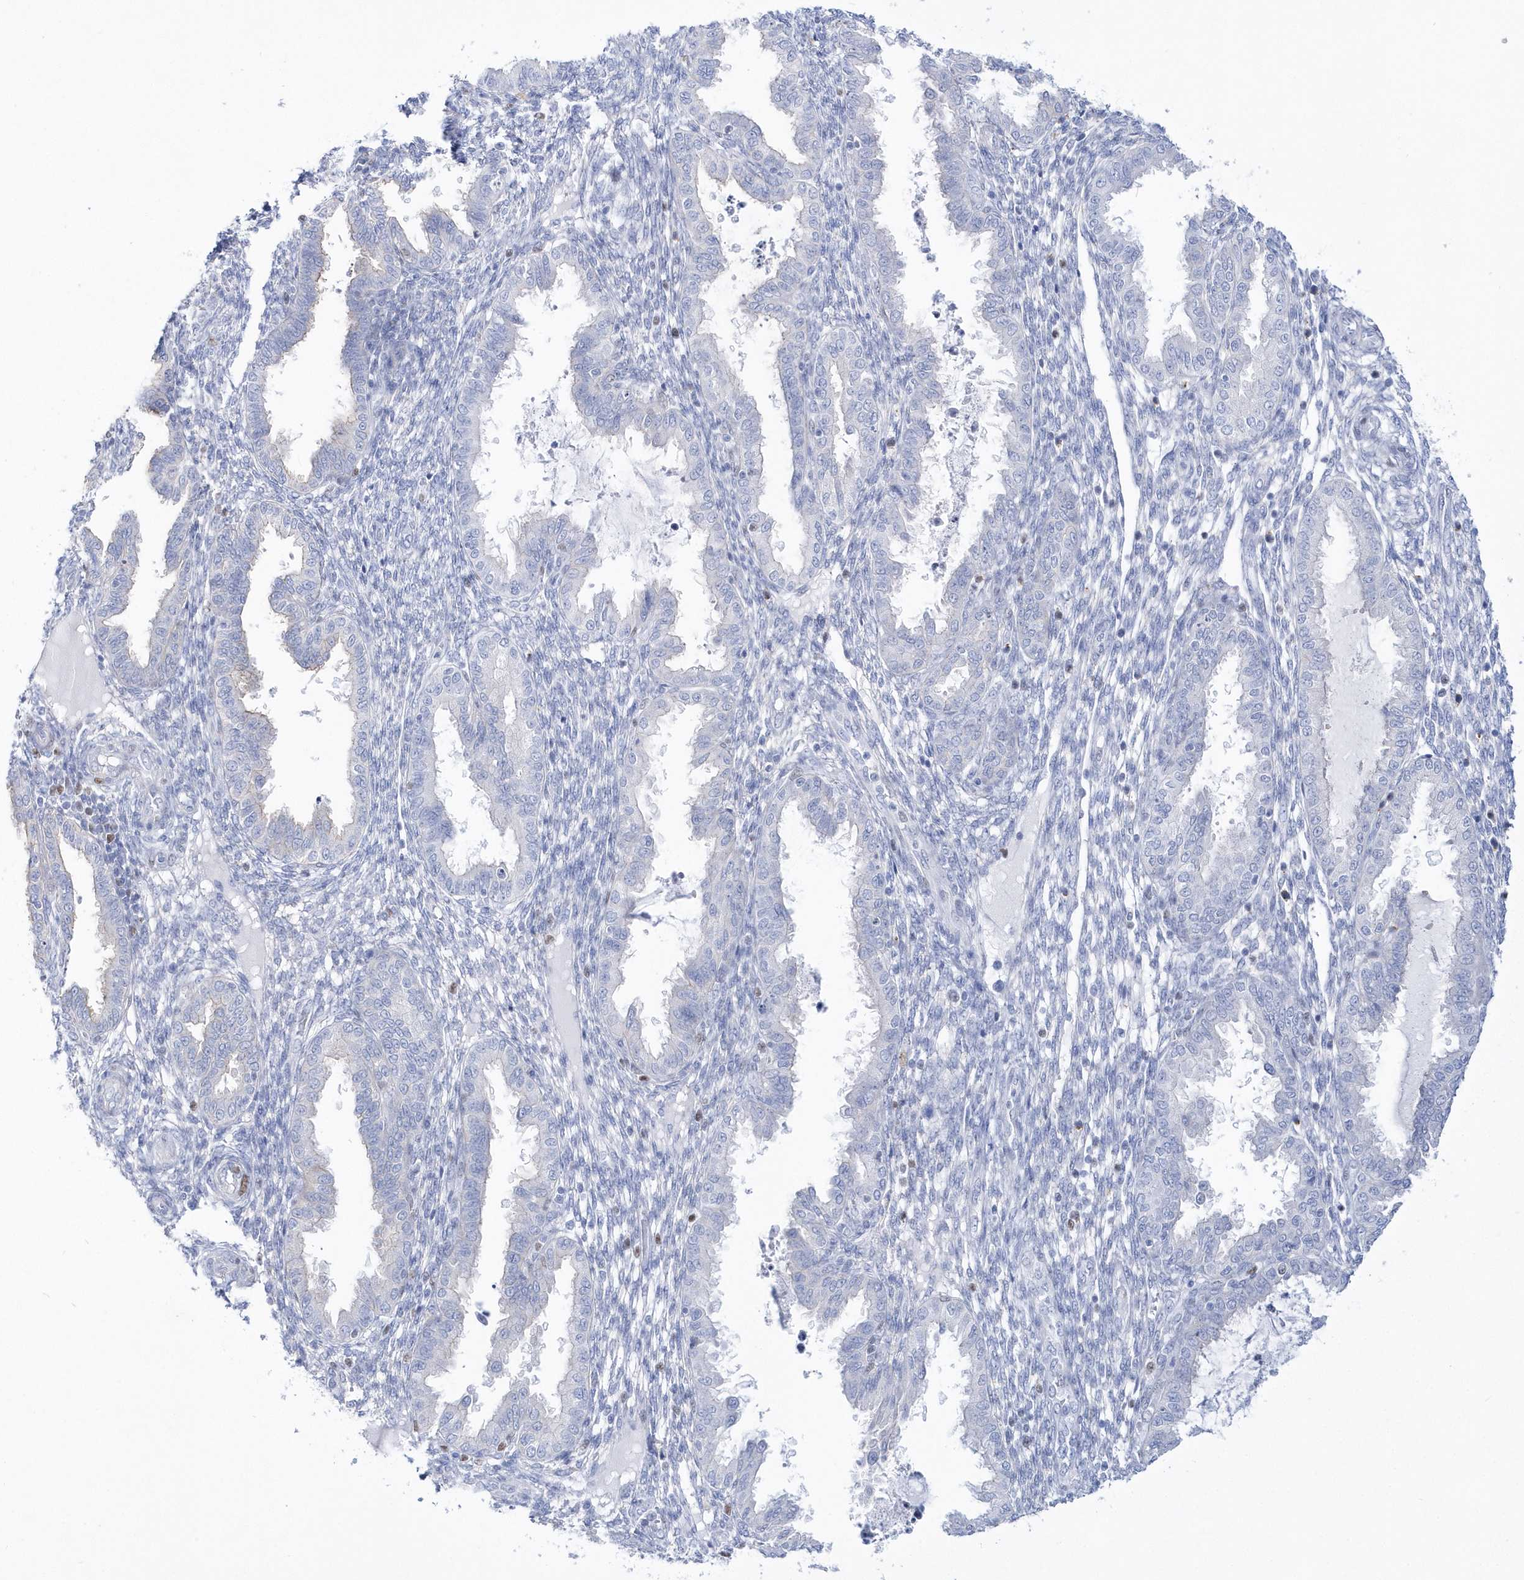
{"staining": {"intensity": "negative", "quantity": "none", "location": "none"}, "tissue": "endometrium", "cell_type": "Cells in endometrial stroma", "image_type": "normal", "snomed": [{"axis": "morphology", "description": "Normal tissue, NOS"}, {"axis": "topography", "description": "Endometrium"}], "caption": "Cells in endometrial stroma are negative for protein expression in normal human endometrium.", "gene": "TMCO6", "patient": {"sex": "female", "age": 33}}